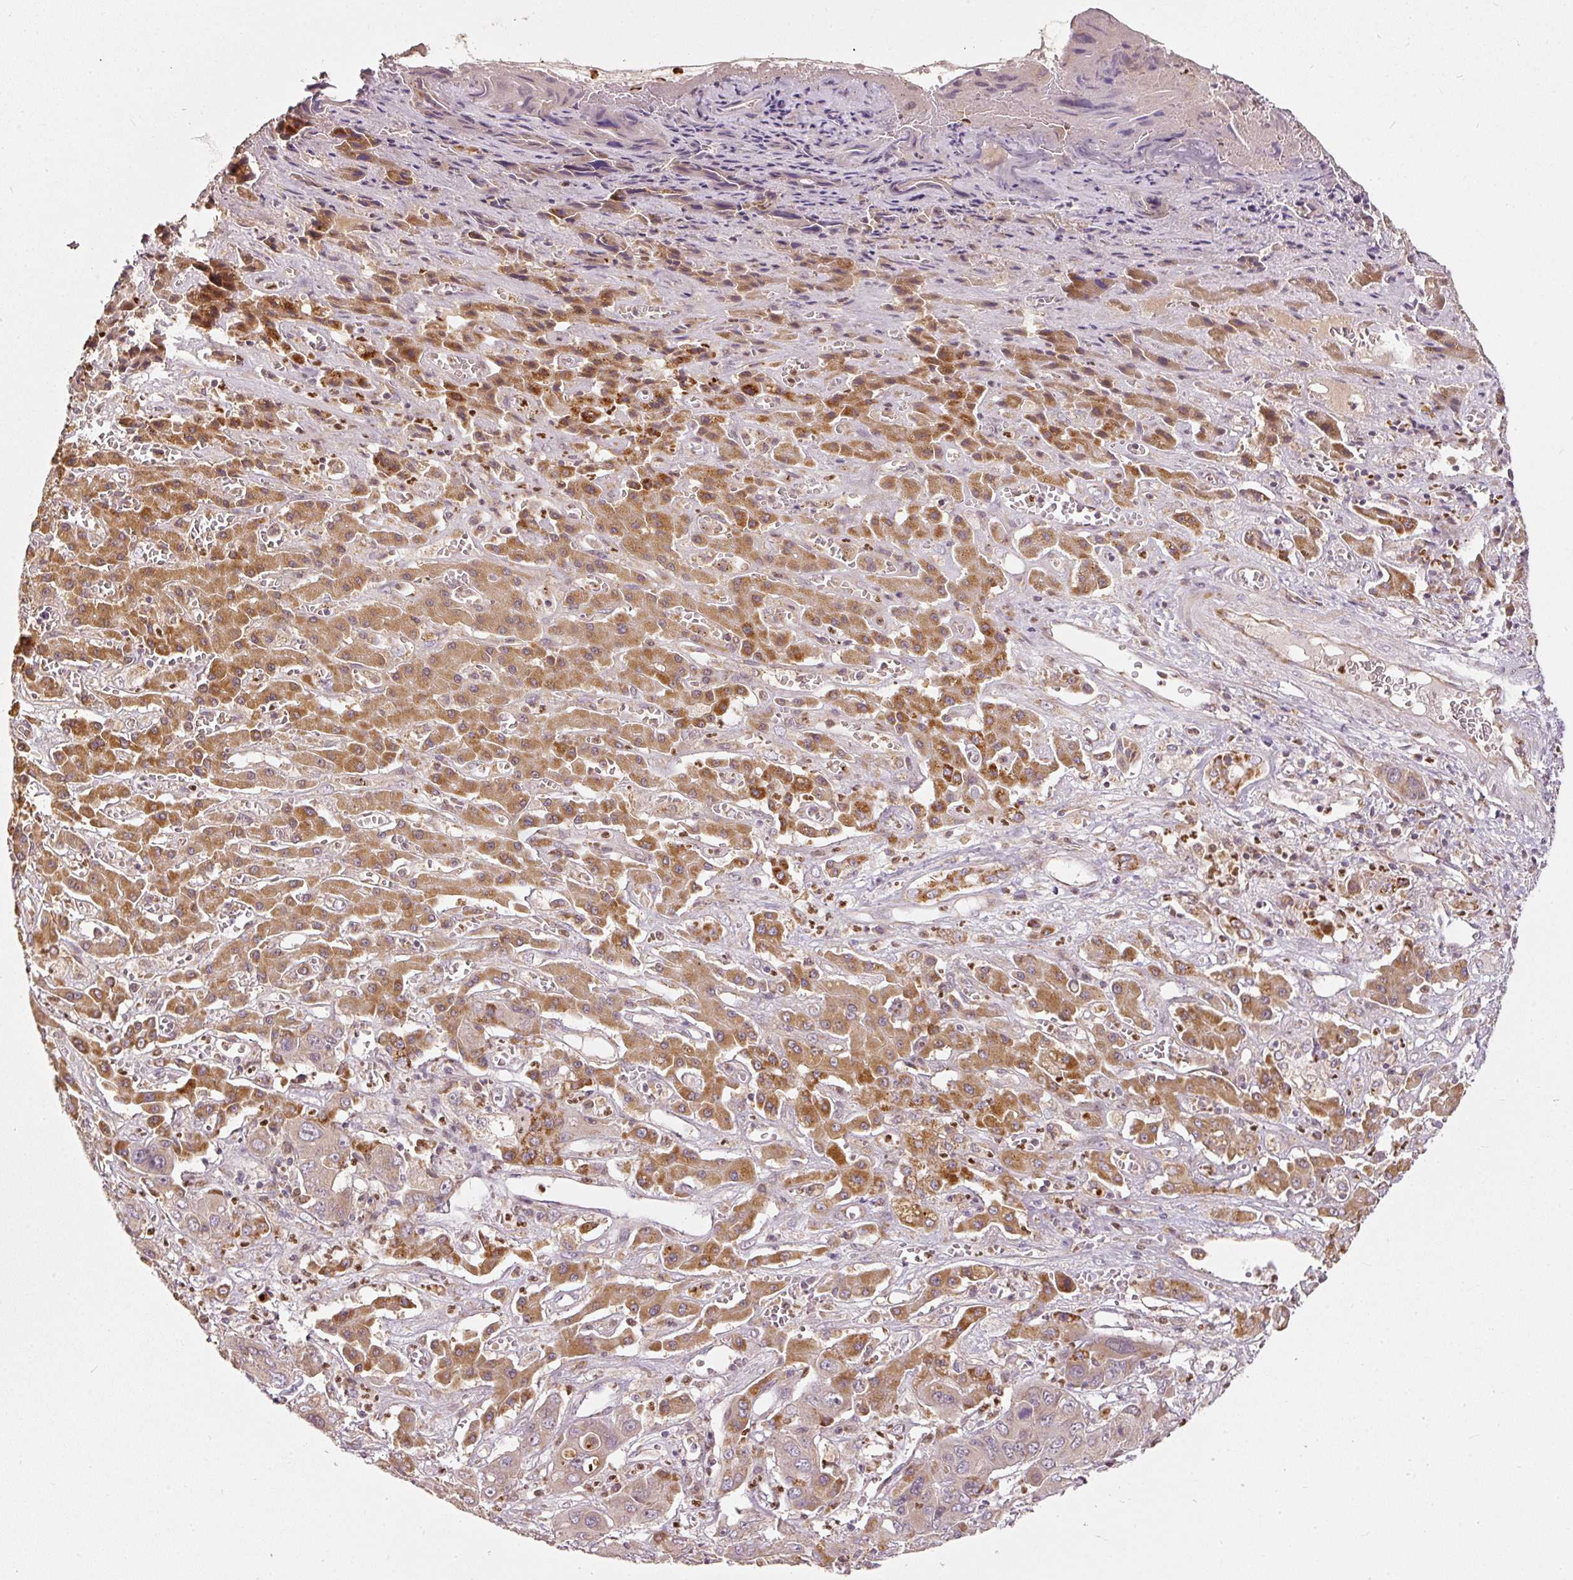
{"staining": {"intensity": "weak", "quantity": "<25%", "location": "cytoplasmic/membranous"}, "tissue": "liver cancer", "cell_type": "Tumor cells", "image_type": "cancer", "snomed": [{"axis": "morphology", "description": "Cholangiocarcinoma"}, {"axis": "topography", "description": "Liver"}], "caption": "A histopathology image of human liver cancer is negative for staining in tumor cells.", "gene": "MTHFD1L", "patient": {"sex": "male", "age": 67}}